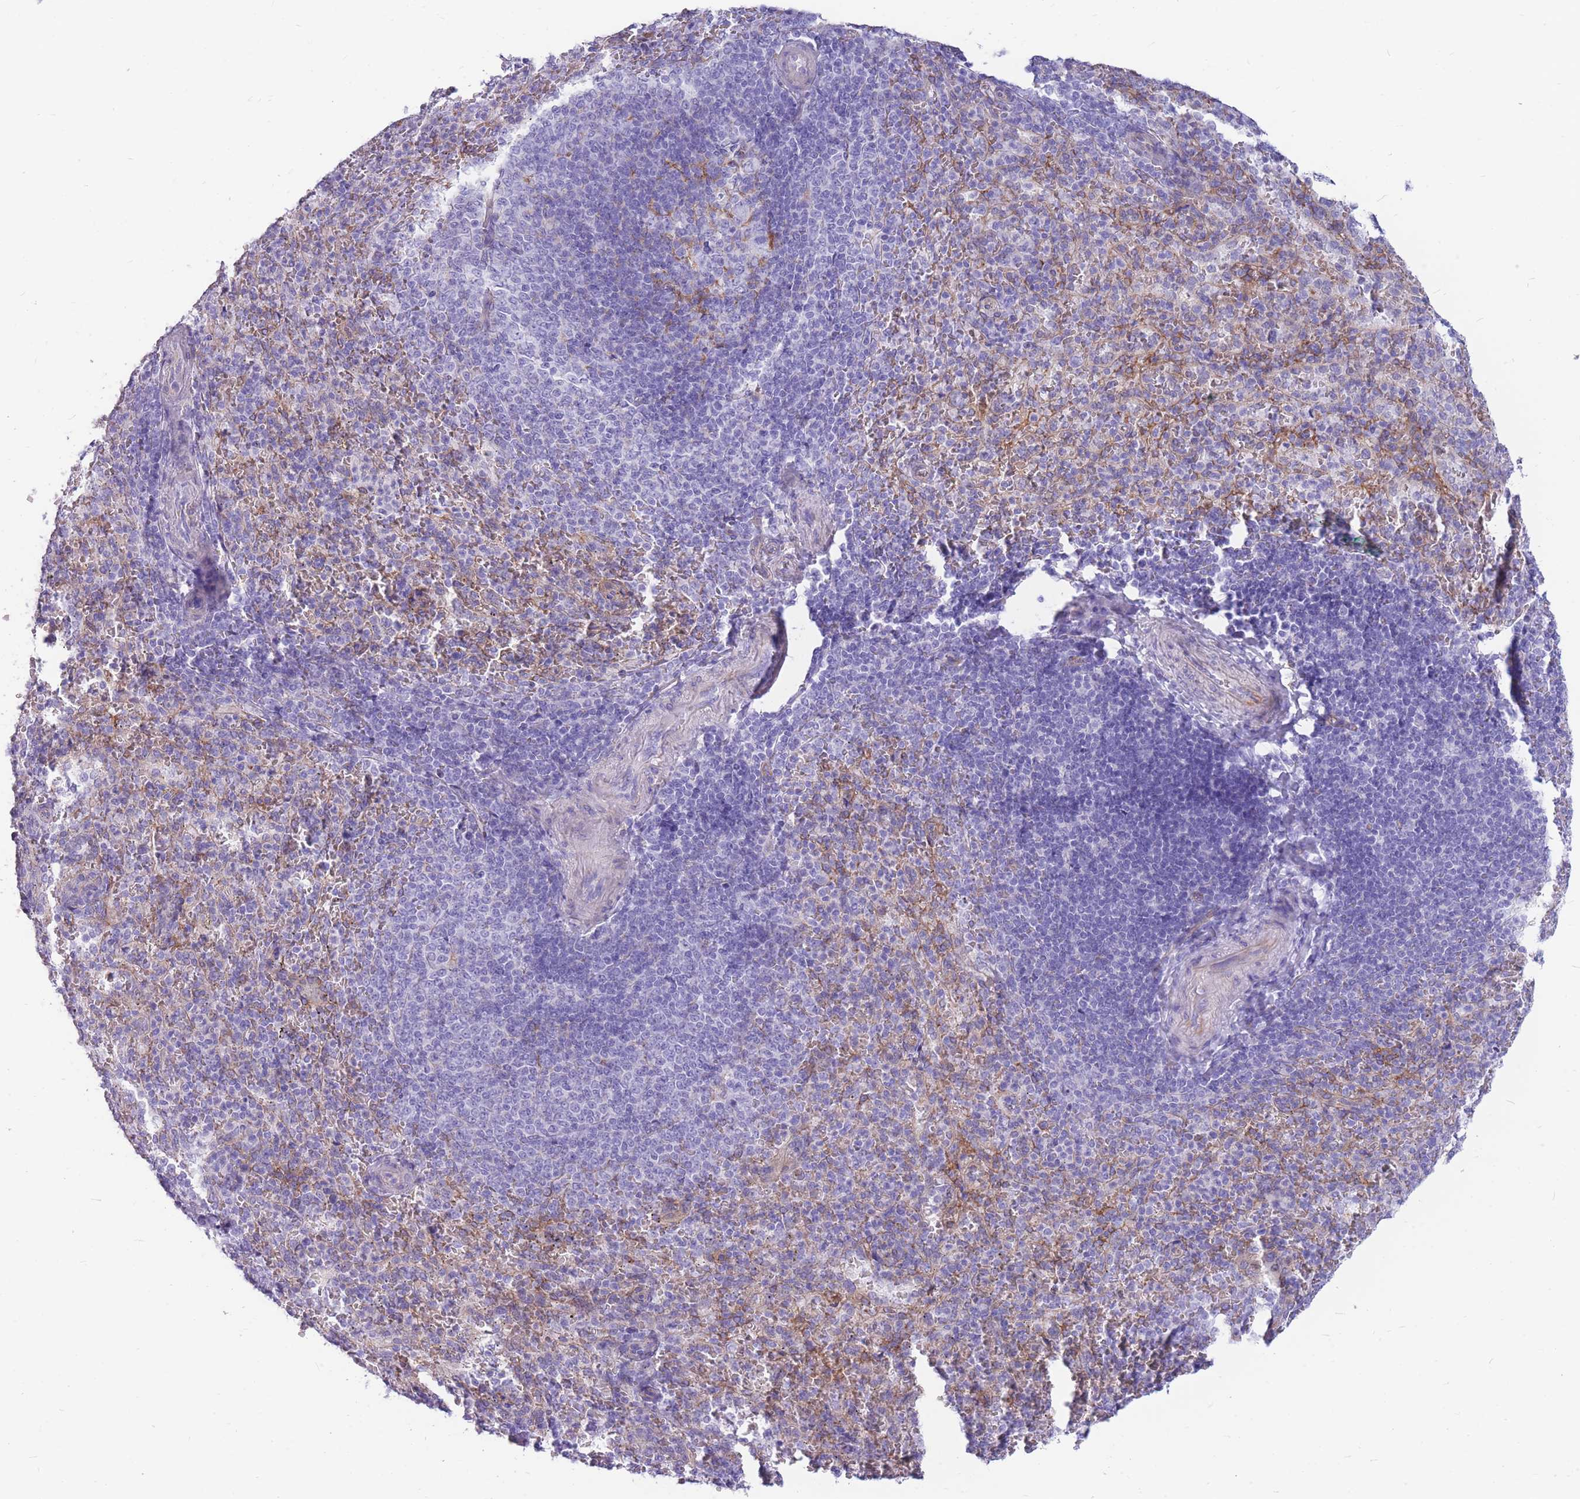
{"staining": {"intensity": "negative", "quantity": "none", "location": "none"}, "tissue": "spleen", "cell_type": "Cells in red pulp", "image_type": "normal", "snomed": [{"axis": "morphology", "description": "Normal tissue, NOS"}, {"axis": "topography", "description": "Spleen"}], "caption": "The micrograph displays no staining of cells in red pulp in unremarkable spleen. (DAB (3,3'-diaminobenzidine) IHC with hematoxylin counter stain).", "gene": "MTSS2", "patient": {"sex": "female", "age": 21}}